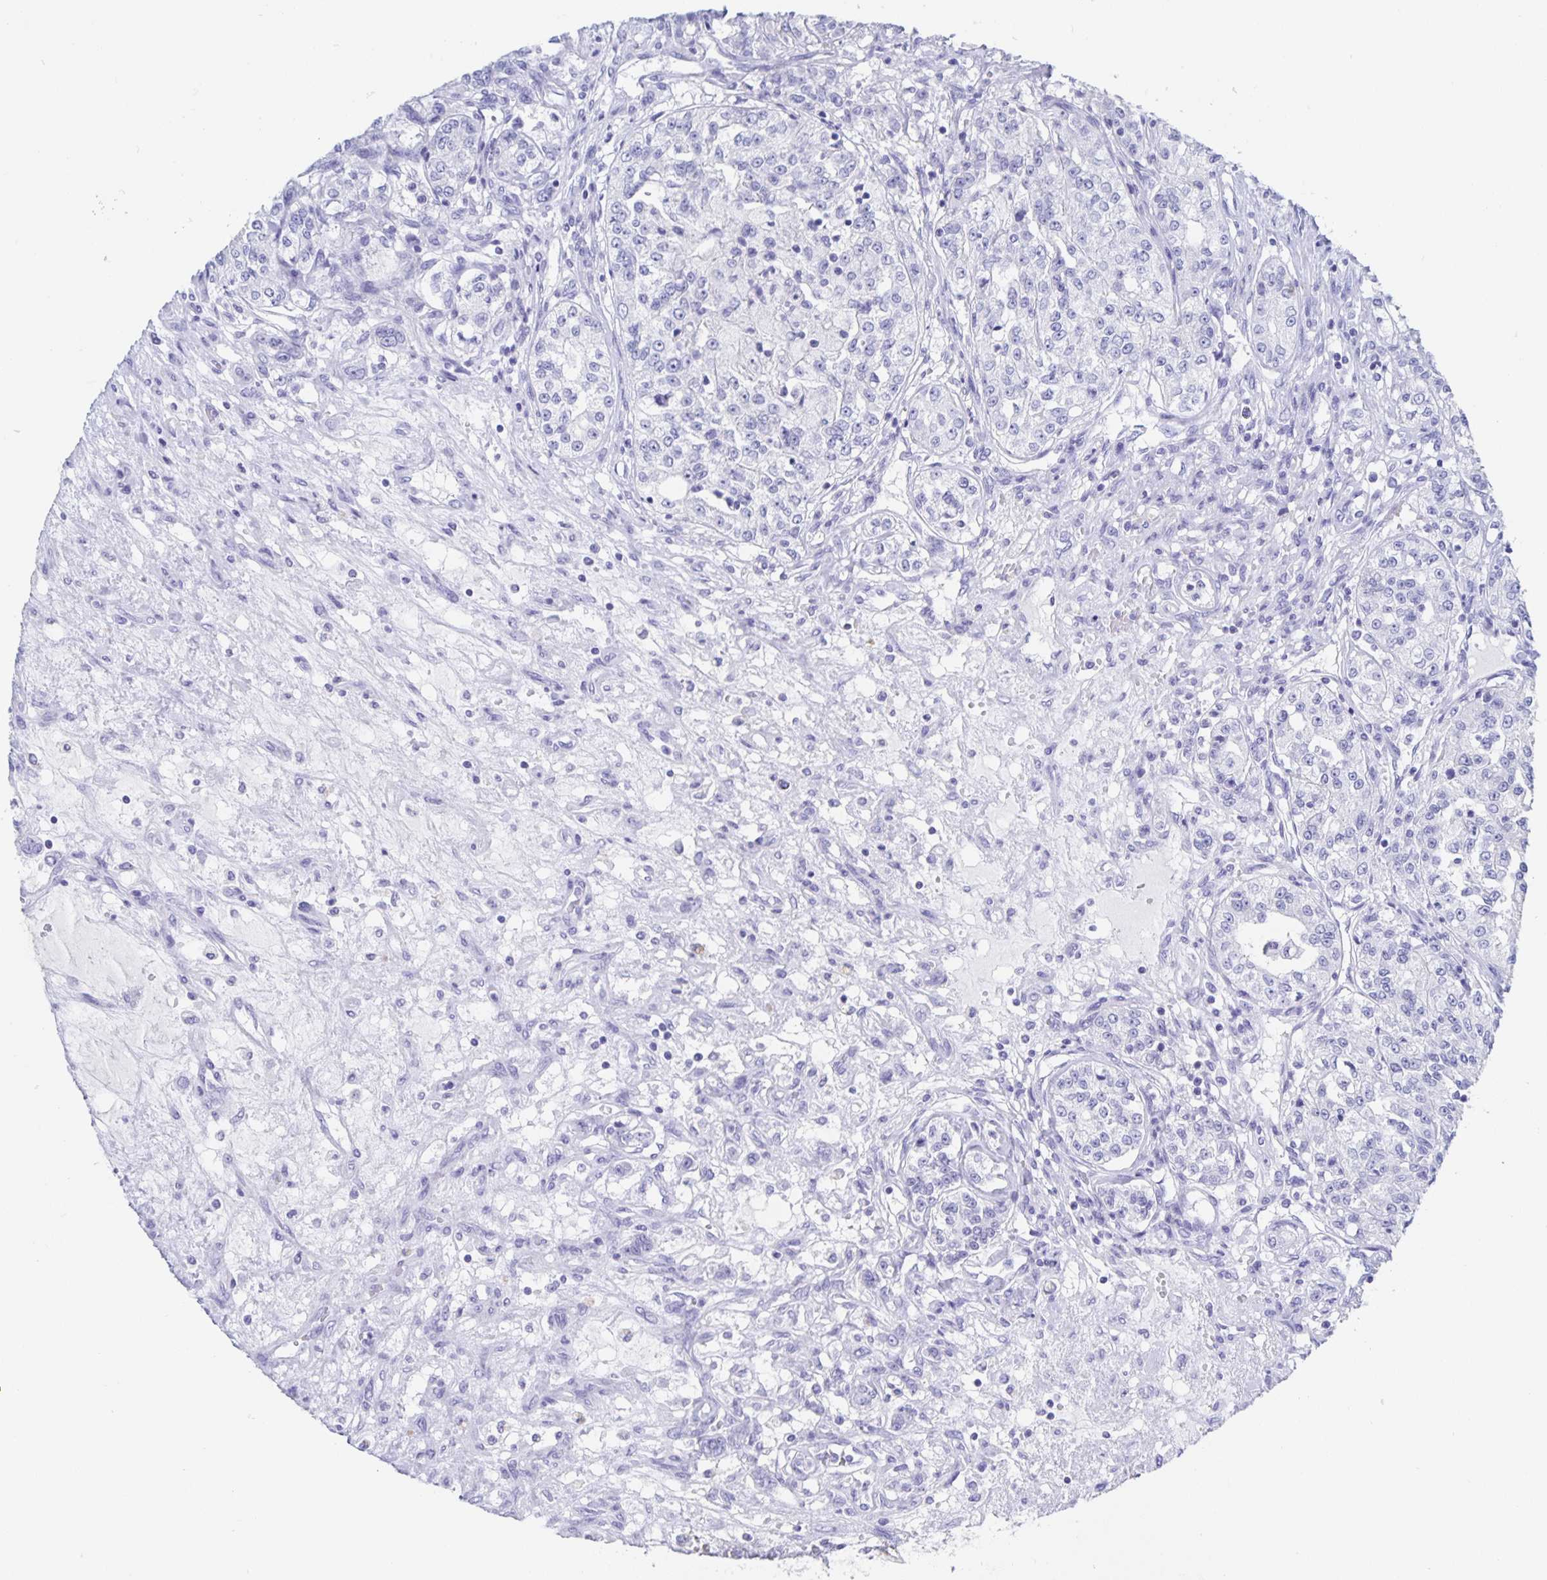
{"staining": {"intensity": "negative", "quantity": "none", "location": "none"}, "tissue": "renal cancer", "cell_type": "Tumor cells", "image_type": "cancer", "snomed": [{"axis": "morphology", "description": "Adenocarcinoma, NOS"}, {"axis": "topography", "description": "Kidney"}], "caption": "Protein analysis of renal cancer reveals no significant positivity in tumor cells. (DAB immunohistochemistry visualized using brightfield microscopy, high magnification).", "gene": "DMBT1", "patient": {"sex": "female", "age": 63}}